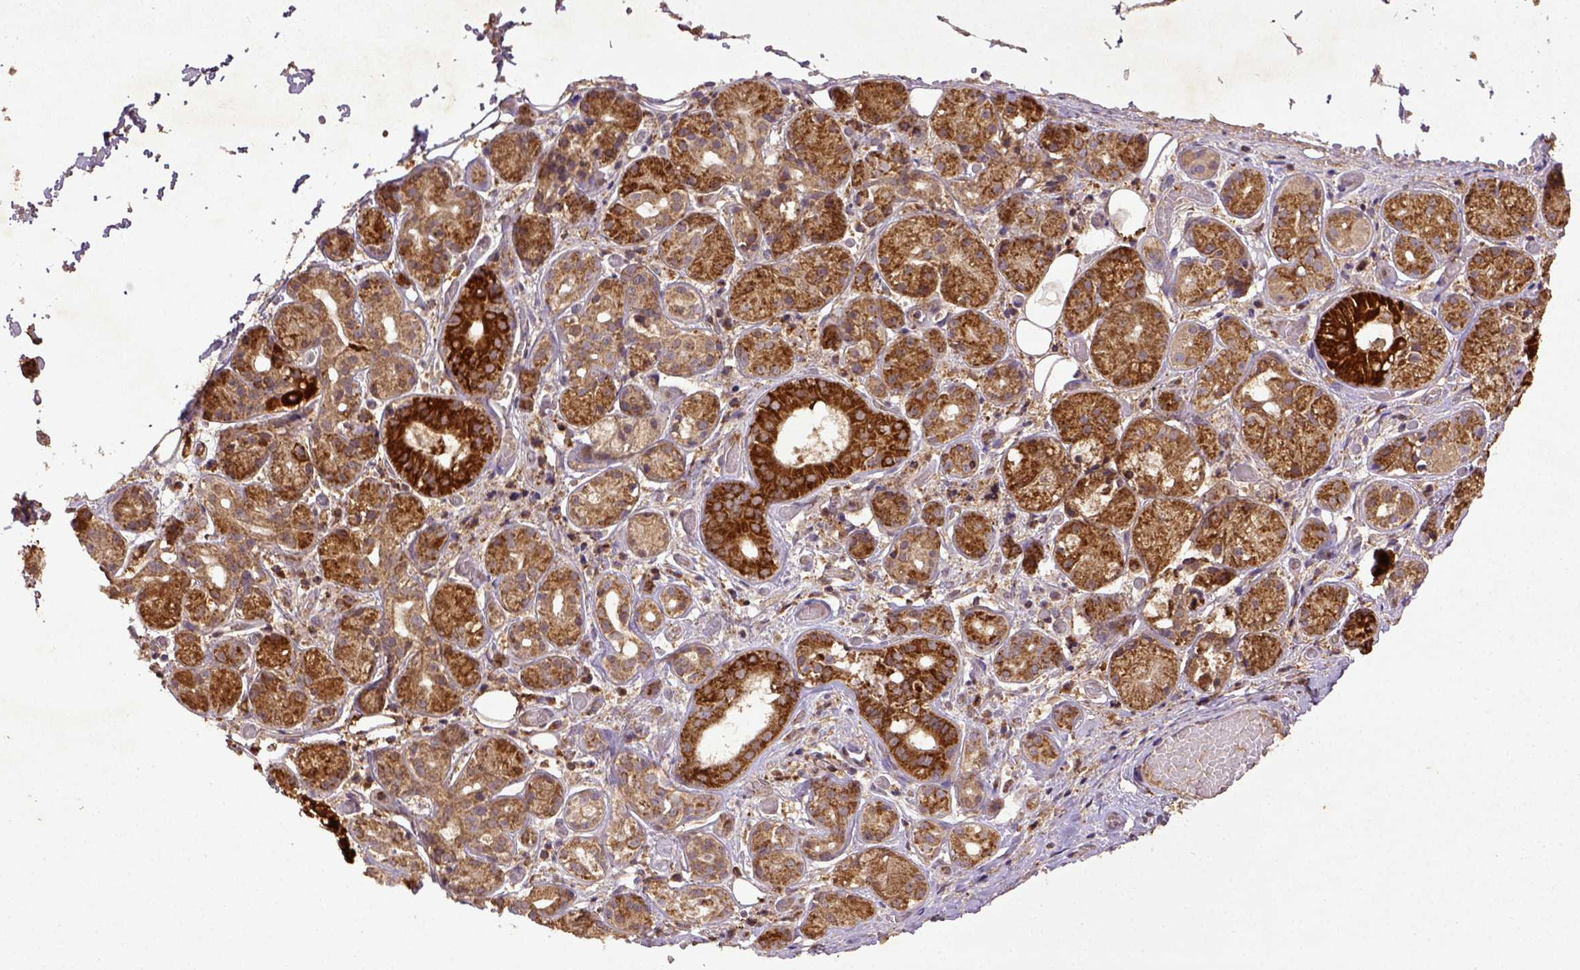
{"staining": {"intensity": "strong", "quantity": ">75%", "location": "cytoplasmic/membranous"}, "tissue": "salivary gland", "cell_type": "Glandular cells", "image_type": "normal", "snomed": [{"axis": "morphology", "description": "Normal tissue, NOS"}, {"axis": "topography", "description": "Salivary gland"}, {"axis": "topography", "description": "Peripheral nerve tissue"}], "caption": "DAB immunohistochemical staining of normal human salivary gland exhibits strong cytoplasmic/membranous protein staining in approximately >75% of glandular cells.", "gene": "MT", "patient": {"sex": "male", "age": 71}}